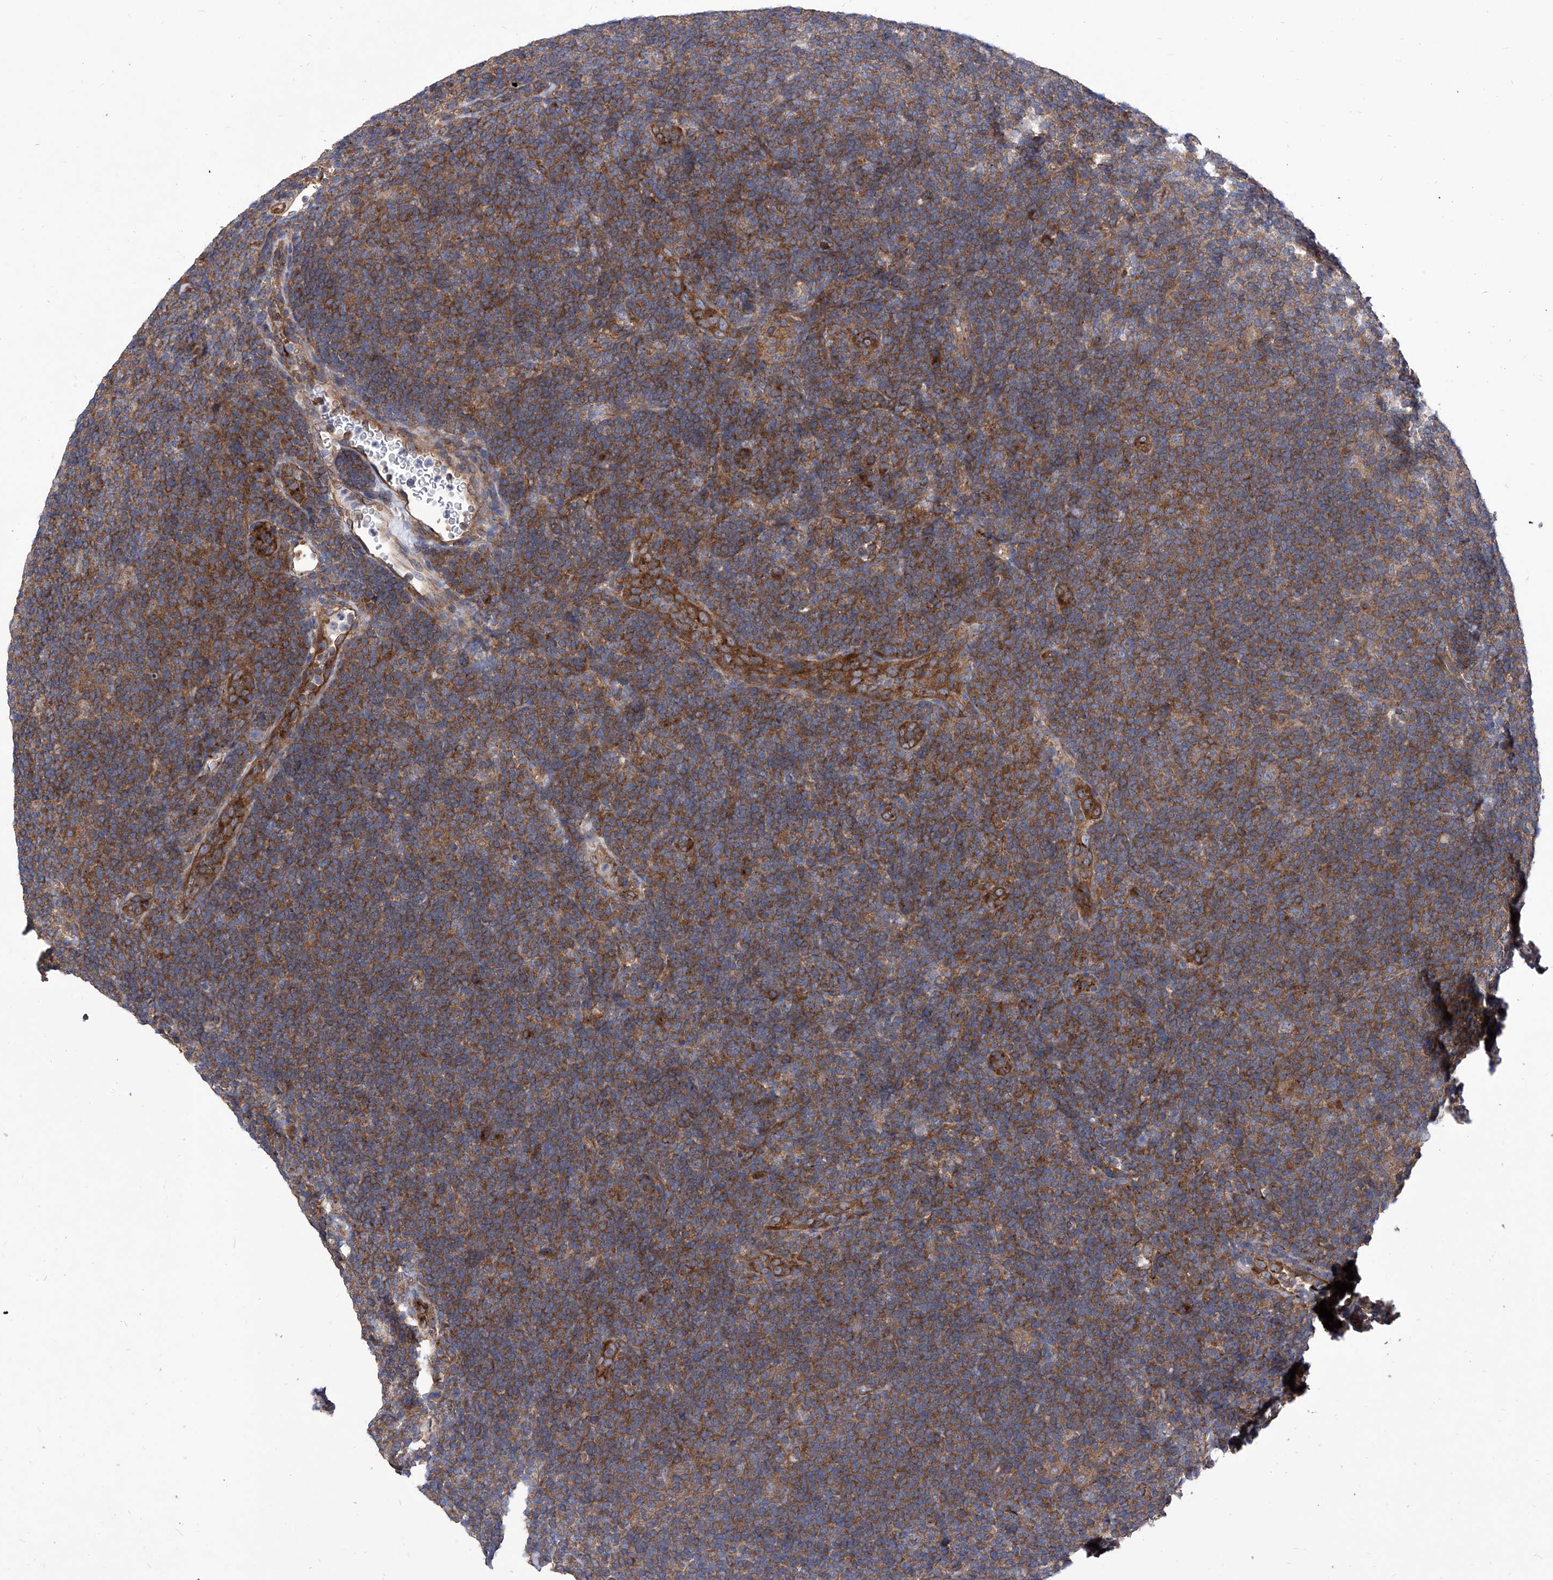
{"staining": {"intensity": "weak", "quantity": "25%-75%", "location": "cytoplasmic/membranous"}, "tissue": "lymphoma", "cell_type": "Tumor cells", "image_type": "cancer", "snomed": [{"axis": "morphology", "description": "Hodgkin's disease, NOS"}, {"axis": "topography", "description": "Lymph node"}], "caption": "Lymphoma stained with DAB immunohistochemistry (IHC) exhibits low levels of weak cytoplasmic/membranous expression in approximately 25%-75% of tumor cells.", "gene": "TJAP1", "patient": {"sex": "female", "age": 57}}